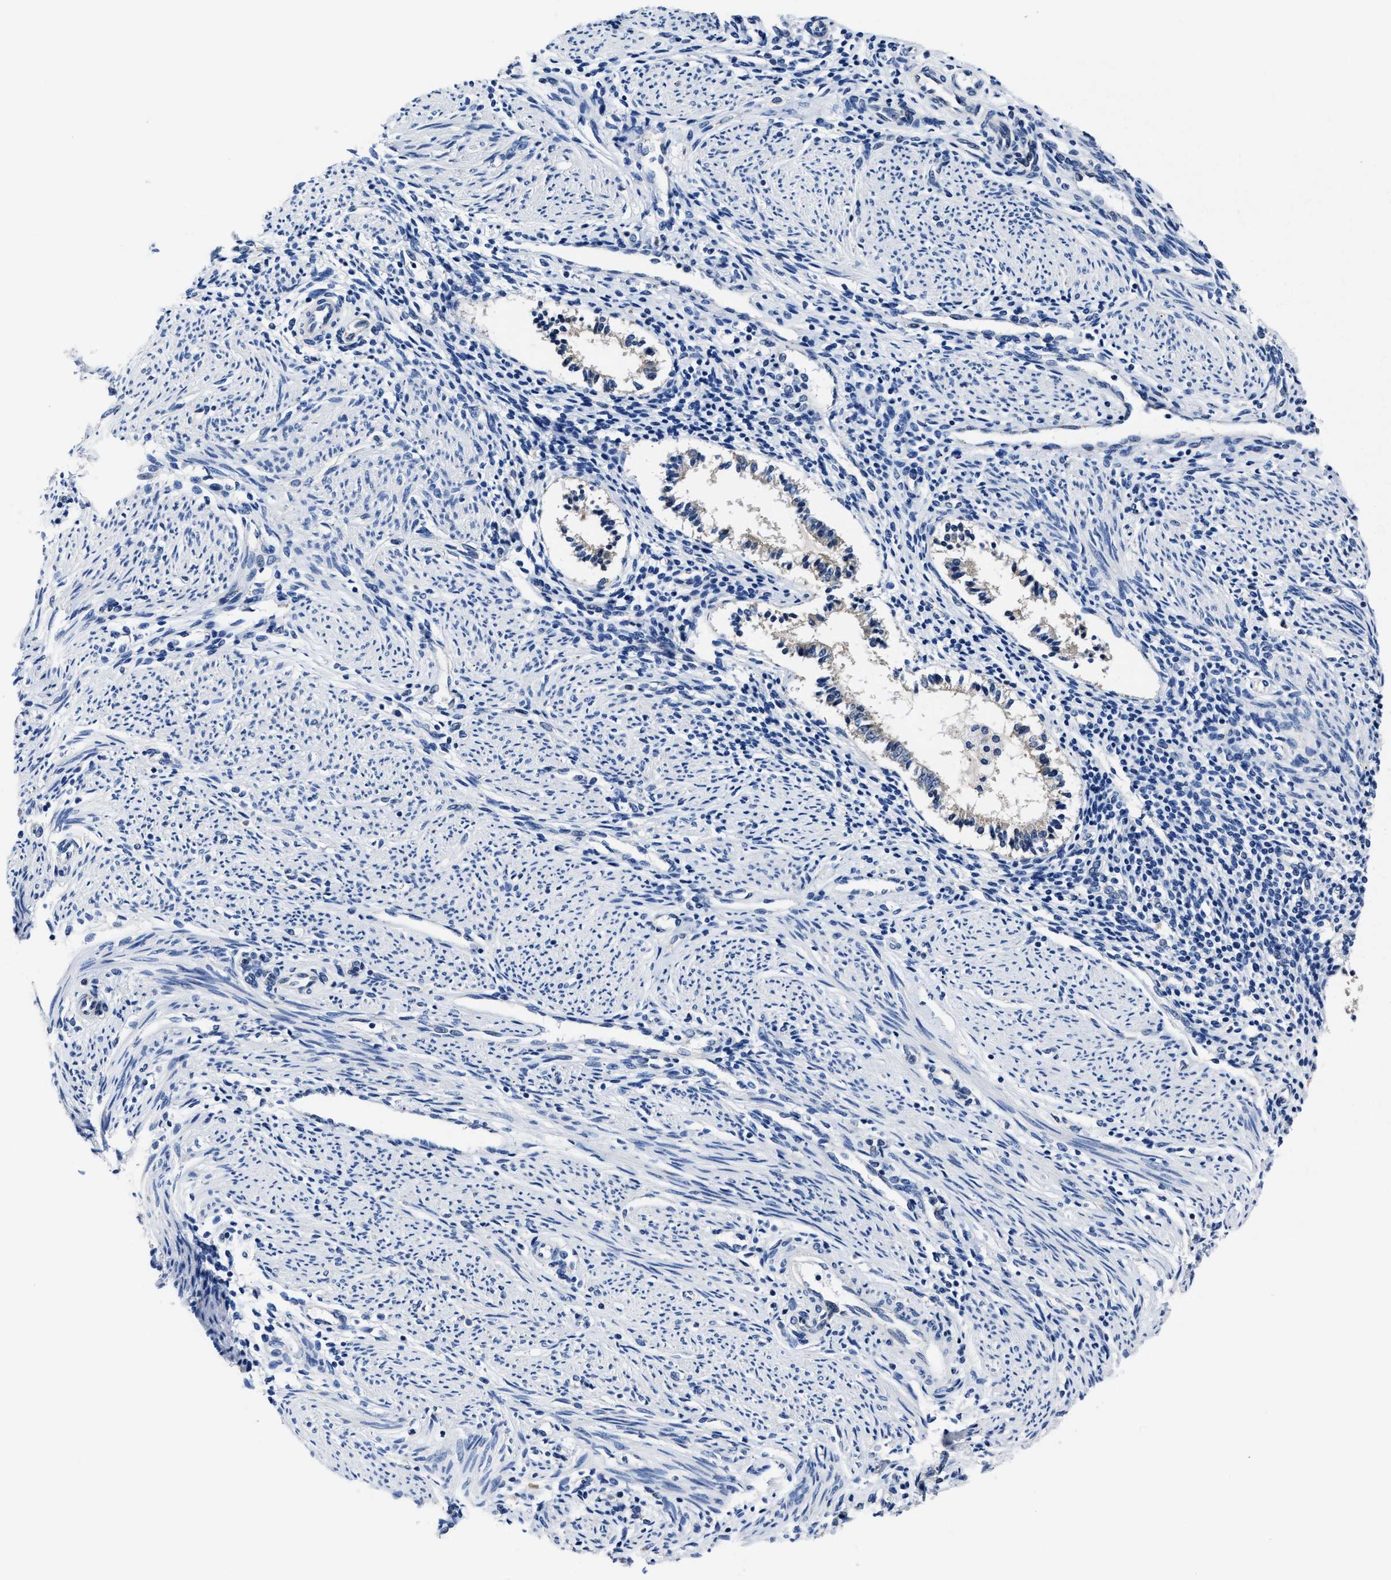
{"staining": {"intensity": "negative", "quantity": "none", "location": "none"}, "tissue": "endometrium", "cell_type": "Cells in endometrial stroma", "image_type": "normal", "snomed": [{"axis": "morphology", "description": "Normal tissue, NOS"}, {"axis": "topography", "description": "Endometrium"}], "caption": "Immunohistochemical staining of normal endometrium shows no significant staining in cells in endometrial stroma.", "gene": "GHITM", "patient": {"sex": "female", "age": 42}}